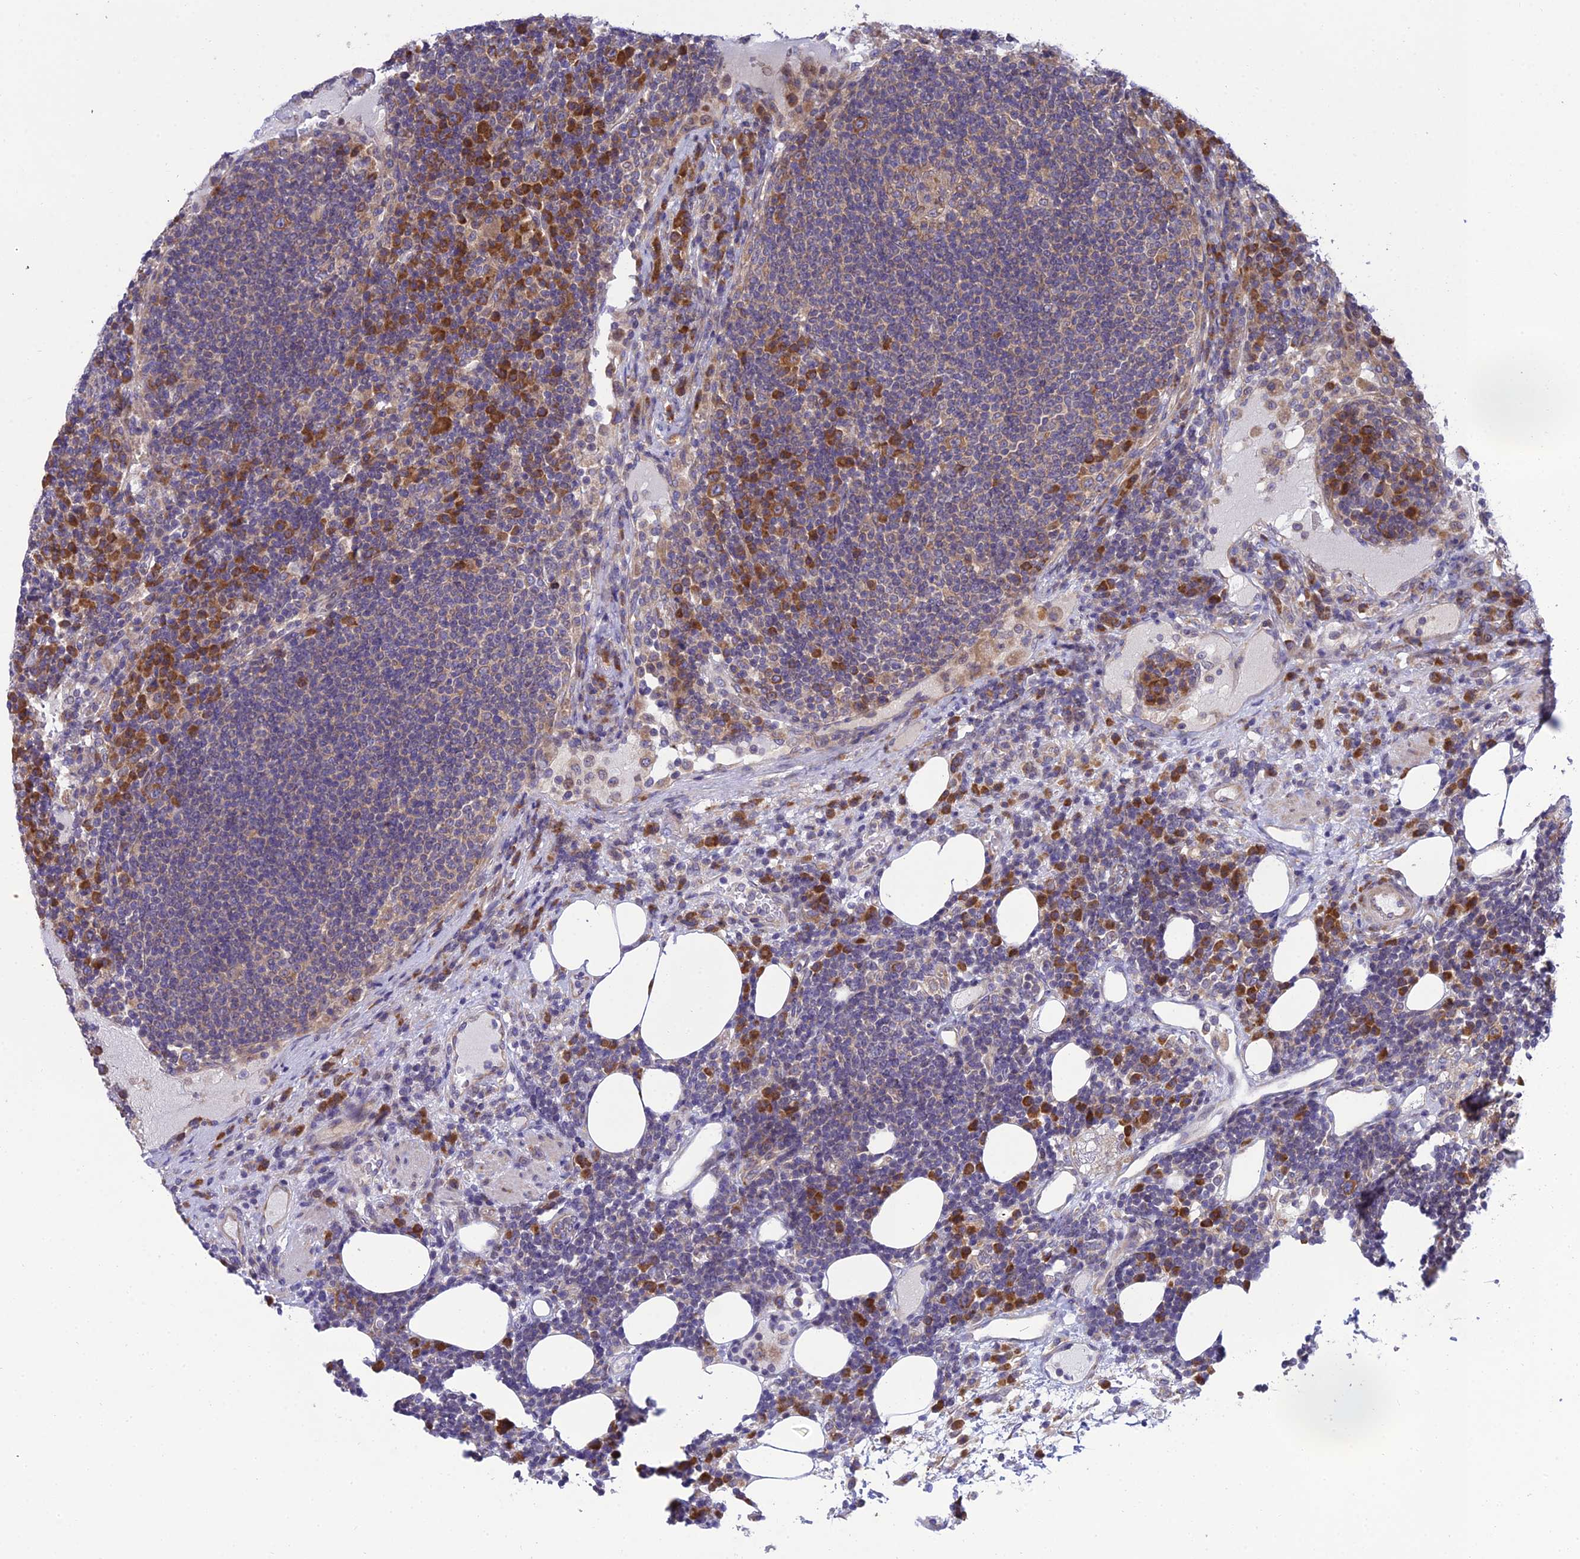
{"staining": {"intensity": "strong", "quantity": "<25%", "location": "cytoplasmic/membranous"}, "tissue": "lymph node", "cell_type": "Non-germinal center cells", "image_type": "normal", "snomed": [{"axis": "morphology", "description": "Normal tissue, NOS"}, {"axis": "topography", "description": "Lymph node"}], "caption": "Protein staining exhibits strong cytoplasmic/membranous positivity in about <25% of non-germinal center cells in unremarkable lymph node. The protein of interest is stained brown, and the nuclei are stained in blue (DAB (3,3'-diaminobenzidine) IHC with brightfield microscopy, high magnification).", "gene": "CLCN7", "patient": {"sex": "female", "age": 53}}